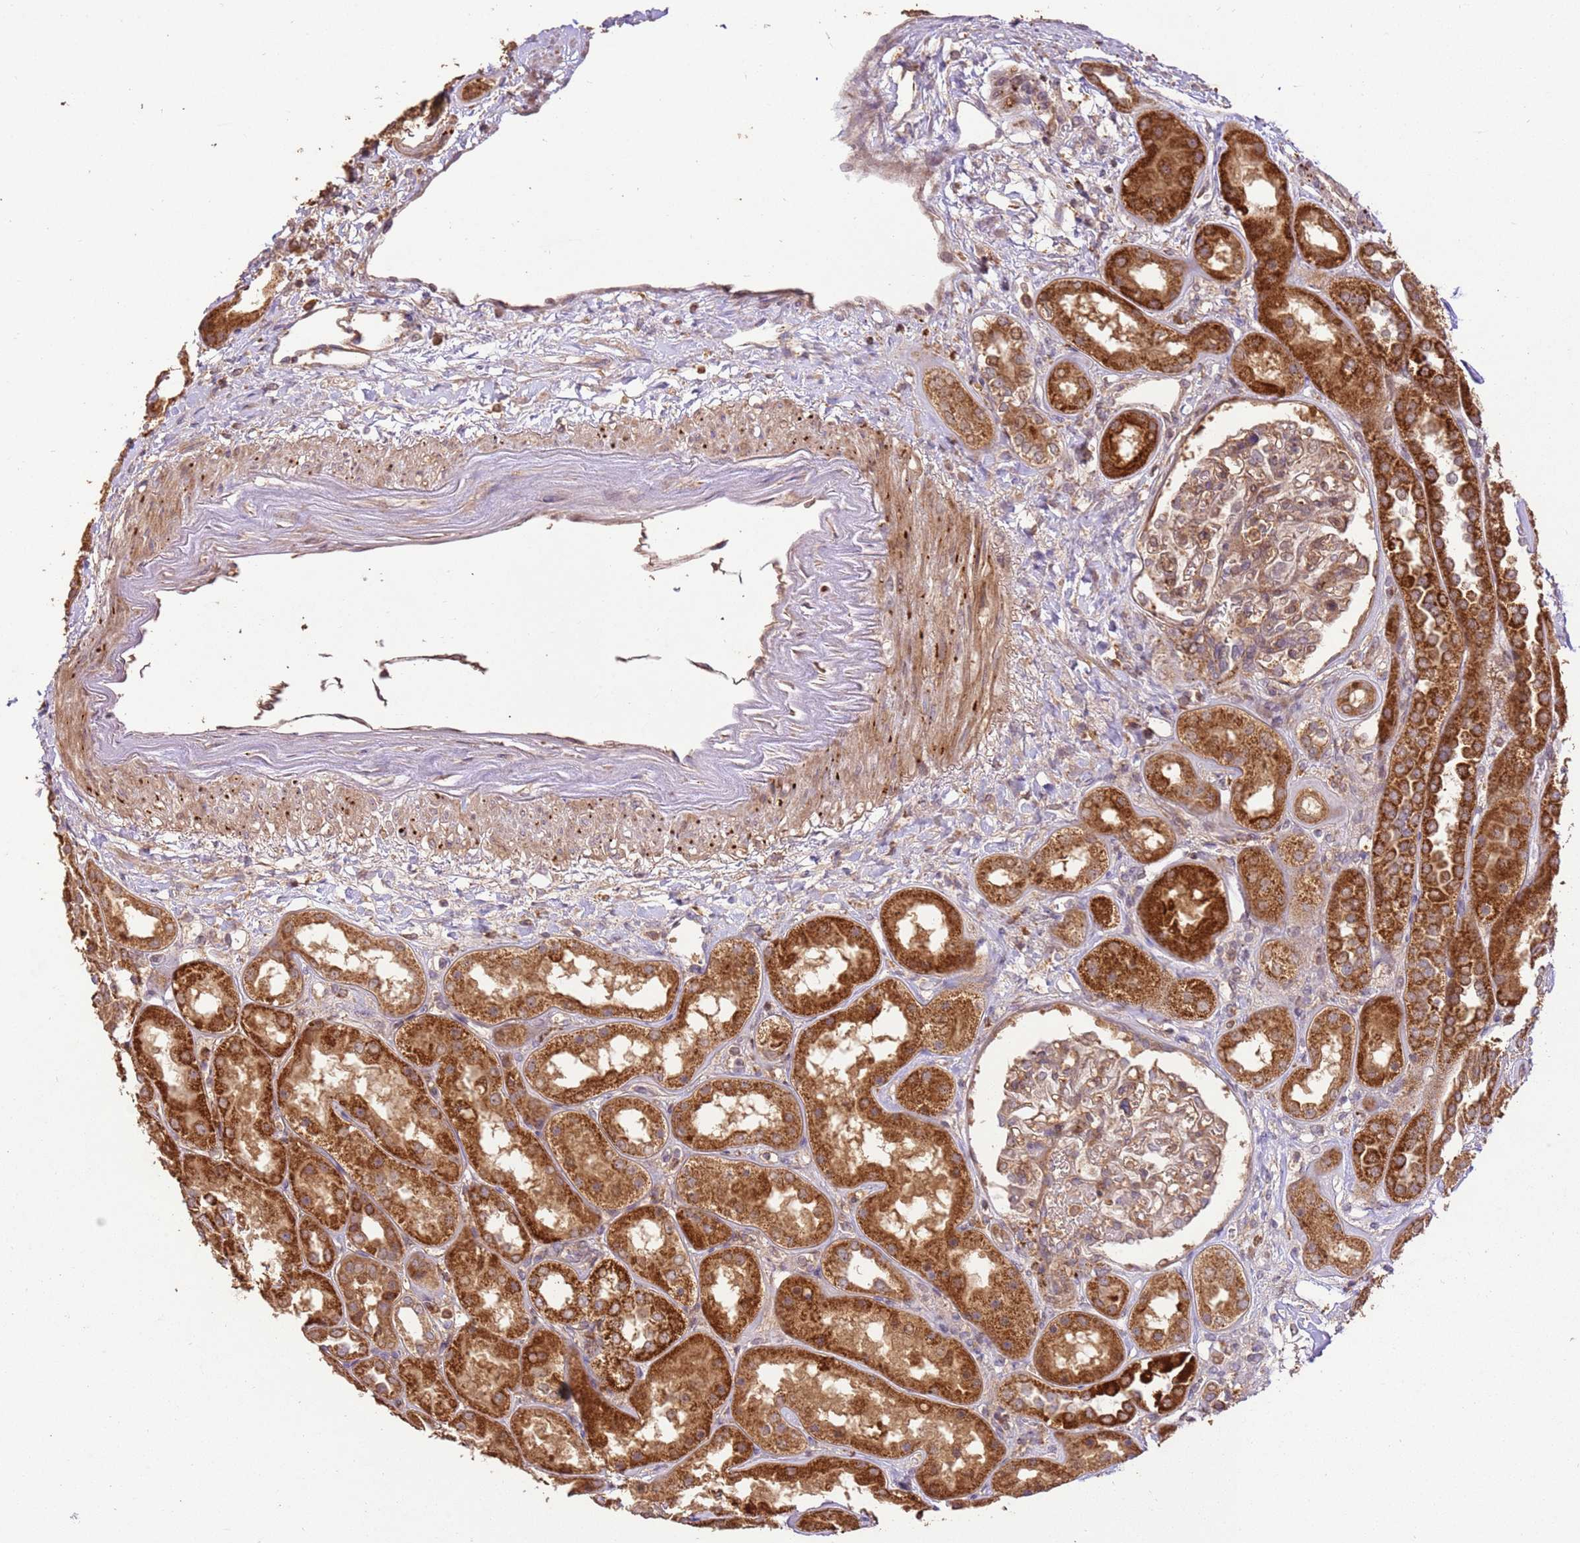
{"staining": {"intensity": "weak", "quantity": "25%-75%", "location": "cytoplasmic/membranous"}, "tissue": "kidney", "cell_type": "Cells in glomeruli", "image_type": "normal", "snomed": [{"axis": "morphology", "description": "Normal tissue, NOS"}, {"axis": "topography", "description": "Kidney"}], "caption": "IHC (DAB) staining of unremarkable human kidney demonstrates weak cytoplasmic/membranous protein expression in approximately 25%-75% of cells in glomeruli. Nuclei are stained in blue.", "gene": "LRRC28", "patient": {"sex": "male", "age": 70}}